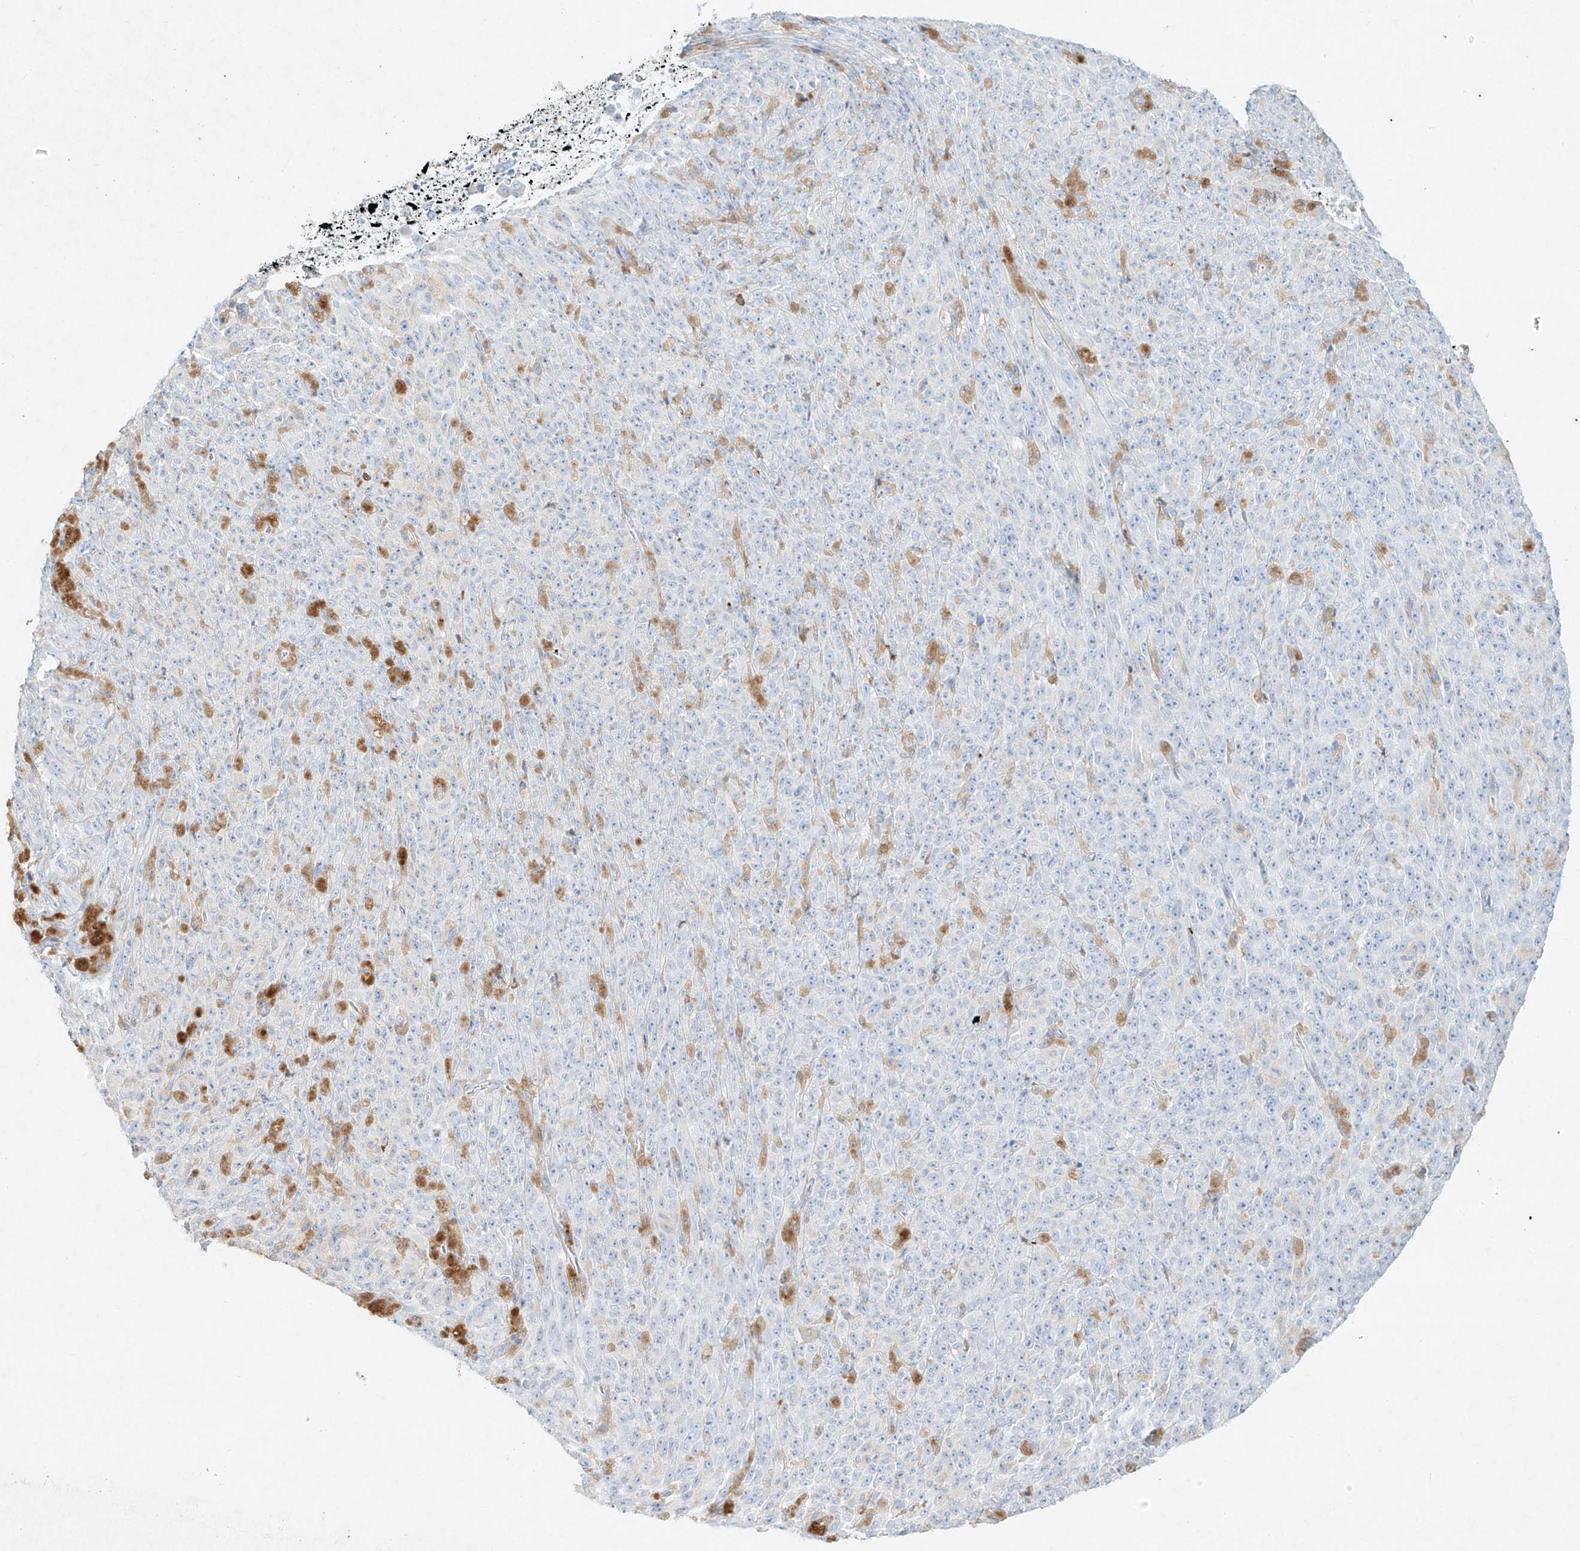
{"staining": {"intensity": "negative", "quantity": "none", "location": "none"}, "tissue": "melanoma", "cell_type": "Tumor cells", "image_type": "cancer", "snomed": [{"axis": "morphology", "description": "Malignant melanoma, NOS"}, {"axis": "topography", "description": "Skin"}], "caption": "A photomicrograph of human malignant melanoma is negative for staining in tumor cells.", "gene": "PLEK", "patient": {"sex": "female", "age": 82}}